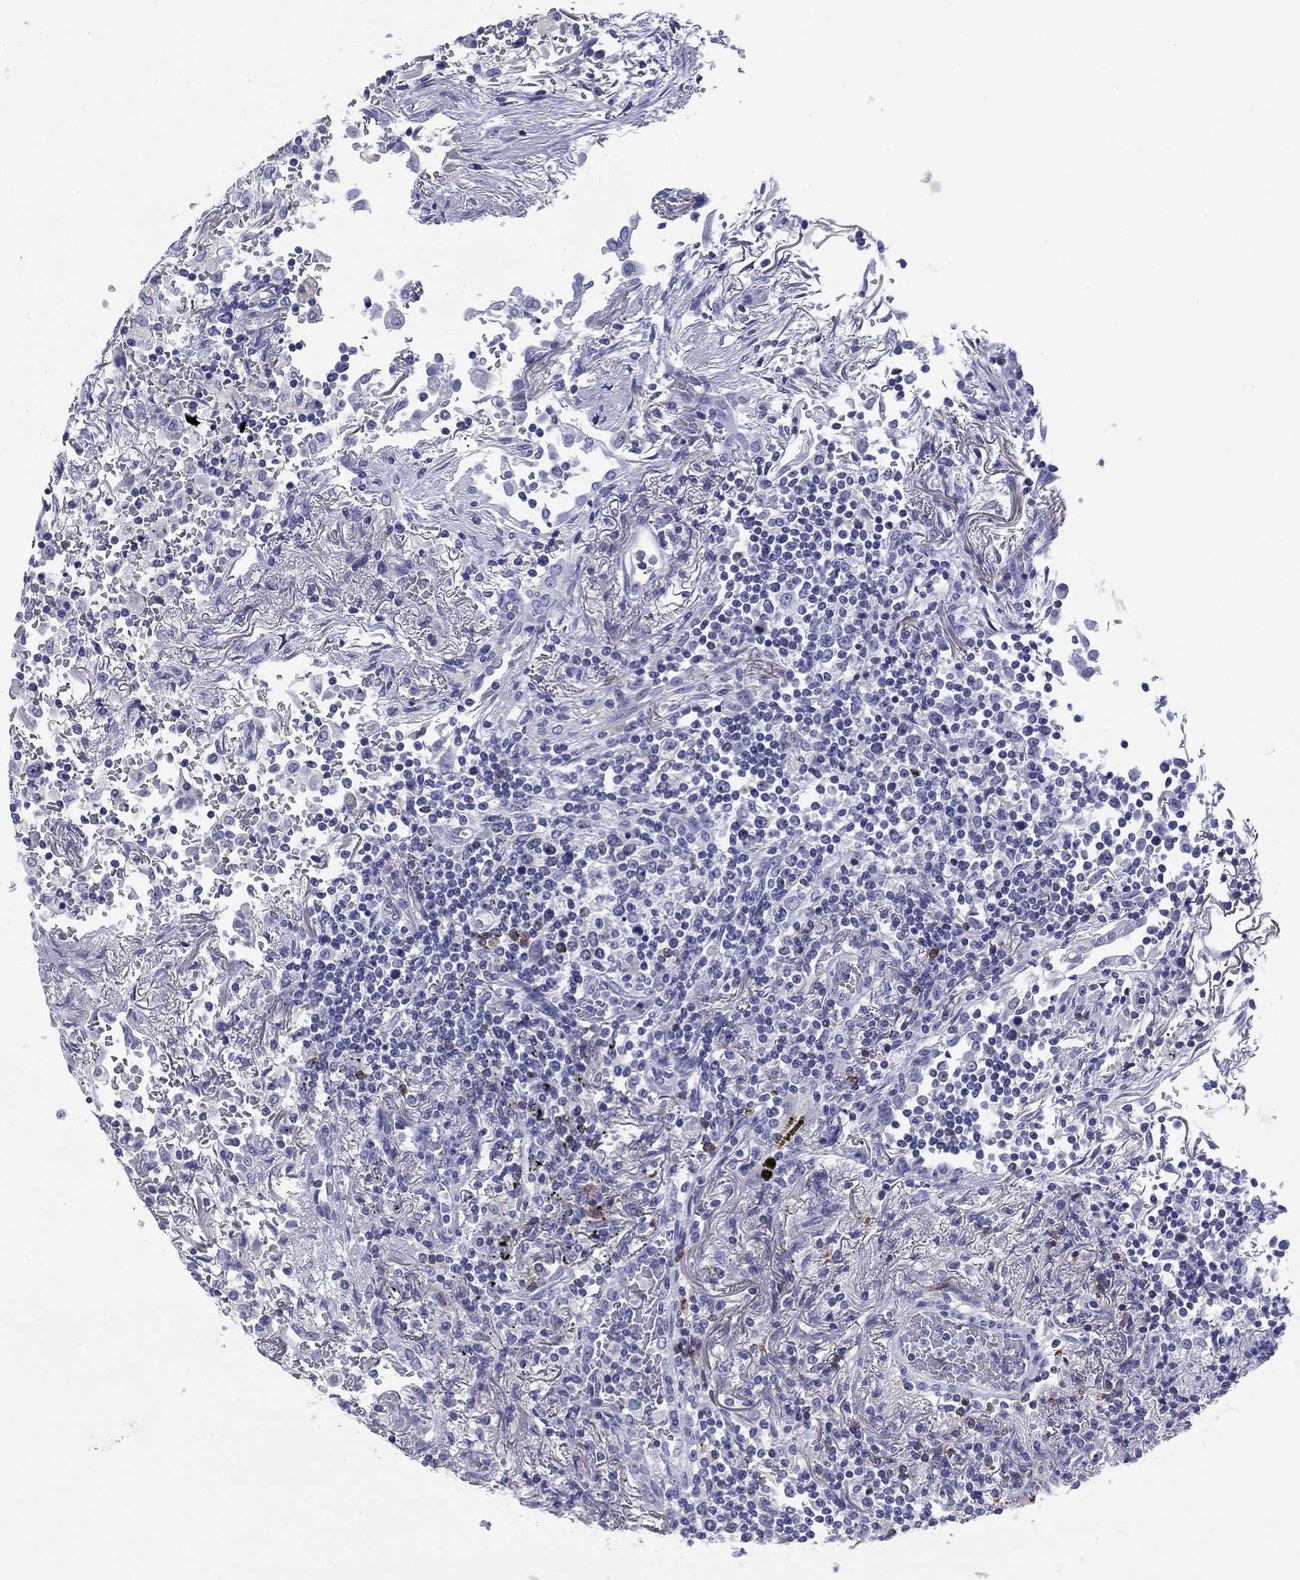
{"staining": {"intensity": "negative", "quantity": "none", "location": "none"}, "tissue": "lymphoma", "cell_type": "Tumor cells", "image_type": "cancer", "snomed": [{"axis": "morphology", "description": "Malignant lymphoma, non-Hodgkin's type, High grade"}, {"axis": "topography", "description": "Lung"}], "caption": "This is a histopathology image of immunohistochemistry staining of high-grade malignant lymphoma, non-Hodgkin's type, which shows no staining in tumor cells.", "gene": "CD79B", "patient": {"sex": "male", "age": 79}}